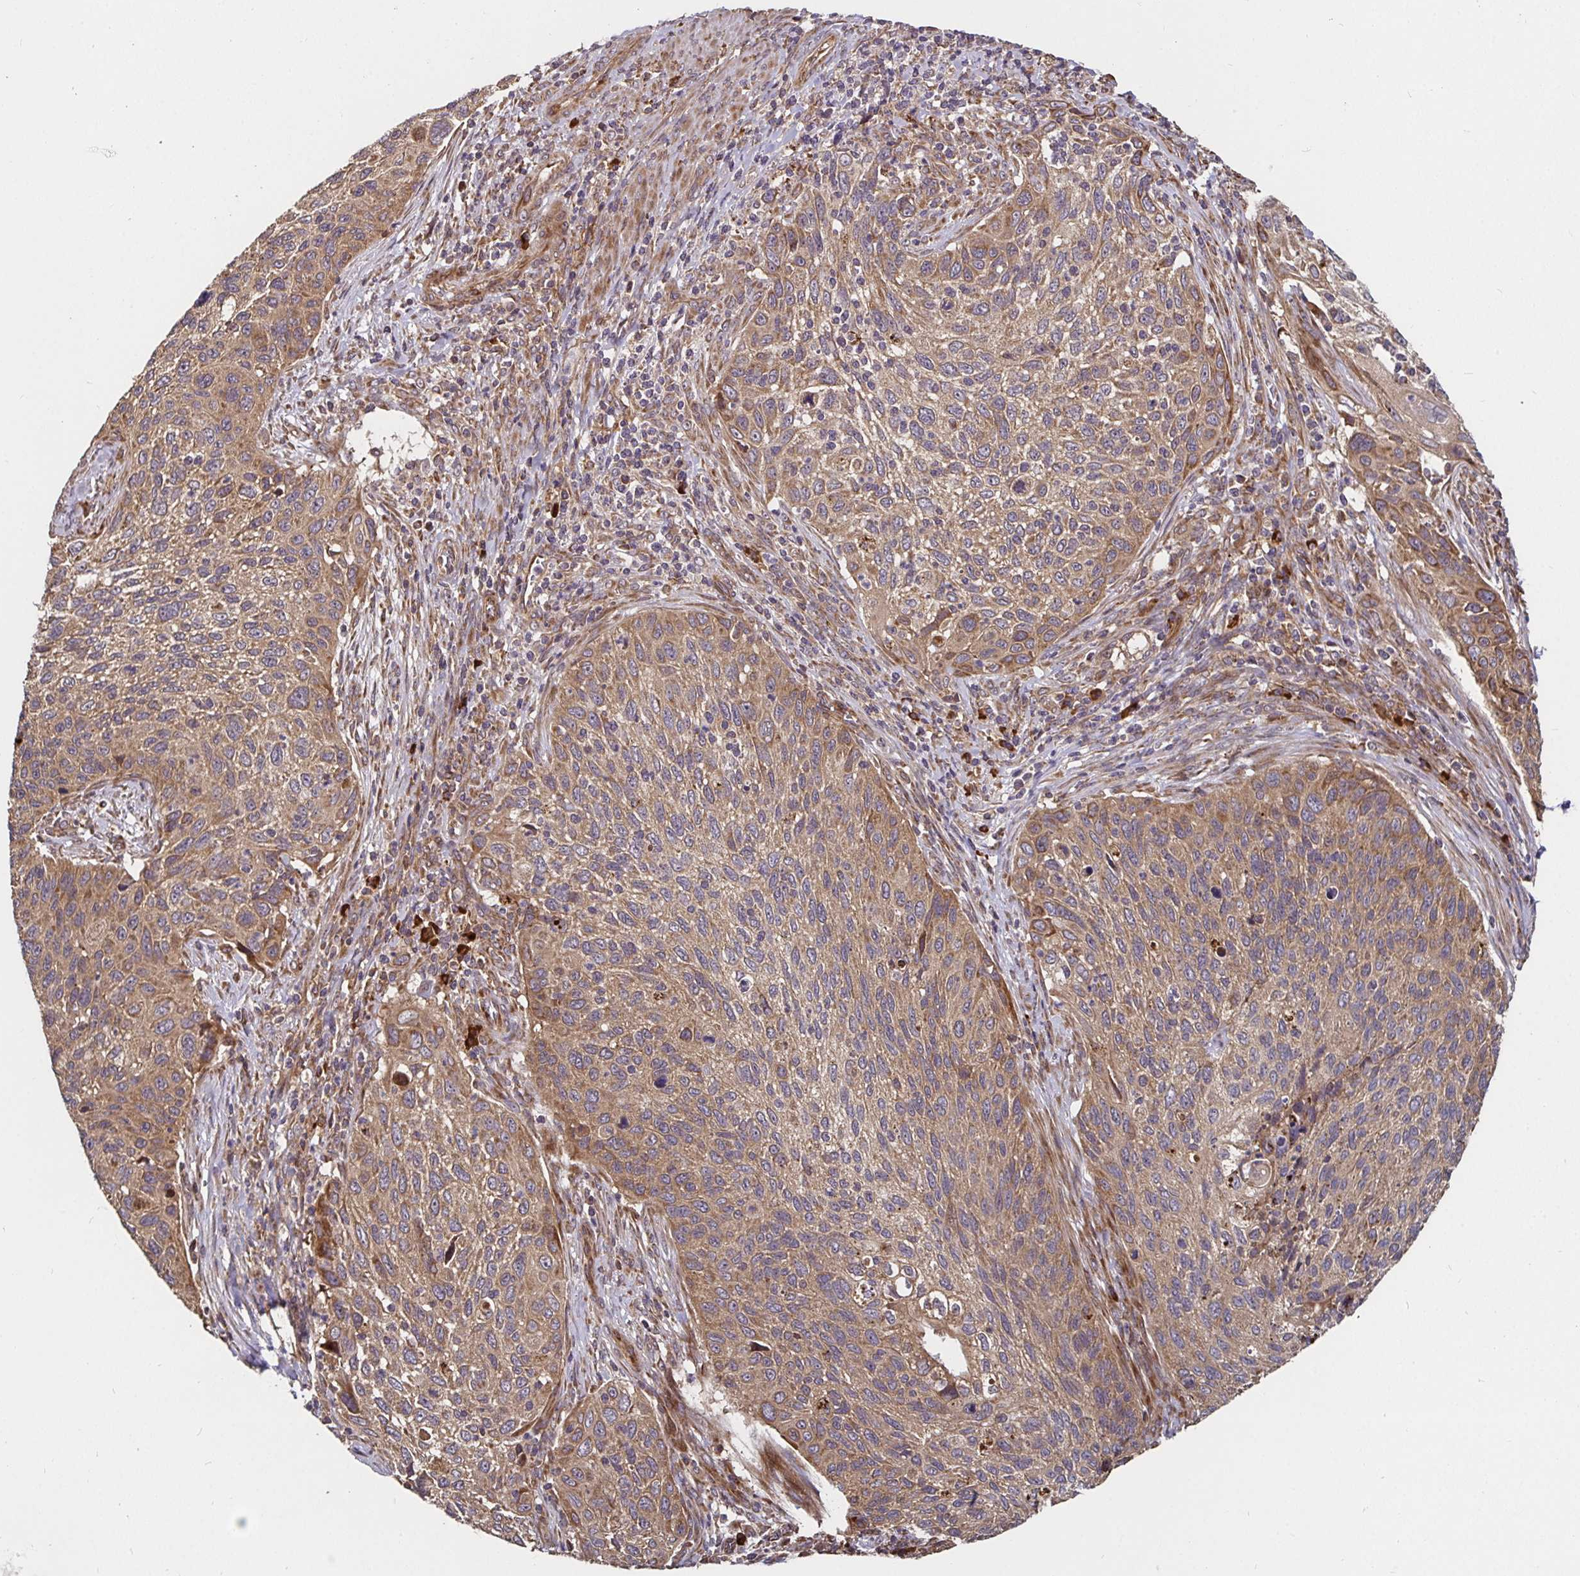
{"staining": {"intensity": "weak", "quantity": ">75%", "location": "cytoplasmic/membranous"}, "tissue": "cervical cancer", "cell_type": "Tumor cells", "image_type": "cancer", "snomed": [{"axis": "morphology", "description": "Squamous cell carcinoma, NOS"}, {"axis": "topography", "description": "Cervix"}], "caption": "Tumor cells reveal low levels of weak cytoplasmic/membranous staining in approximately >75% of cells in cervical cancer (squamous cell carcinoma). The protein is shown in brown color, while the nuclei are stained blue.", "gene": "MLST8", "patient": {"sex": "female", "age": 70}}